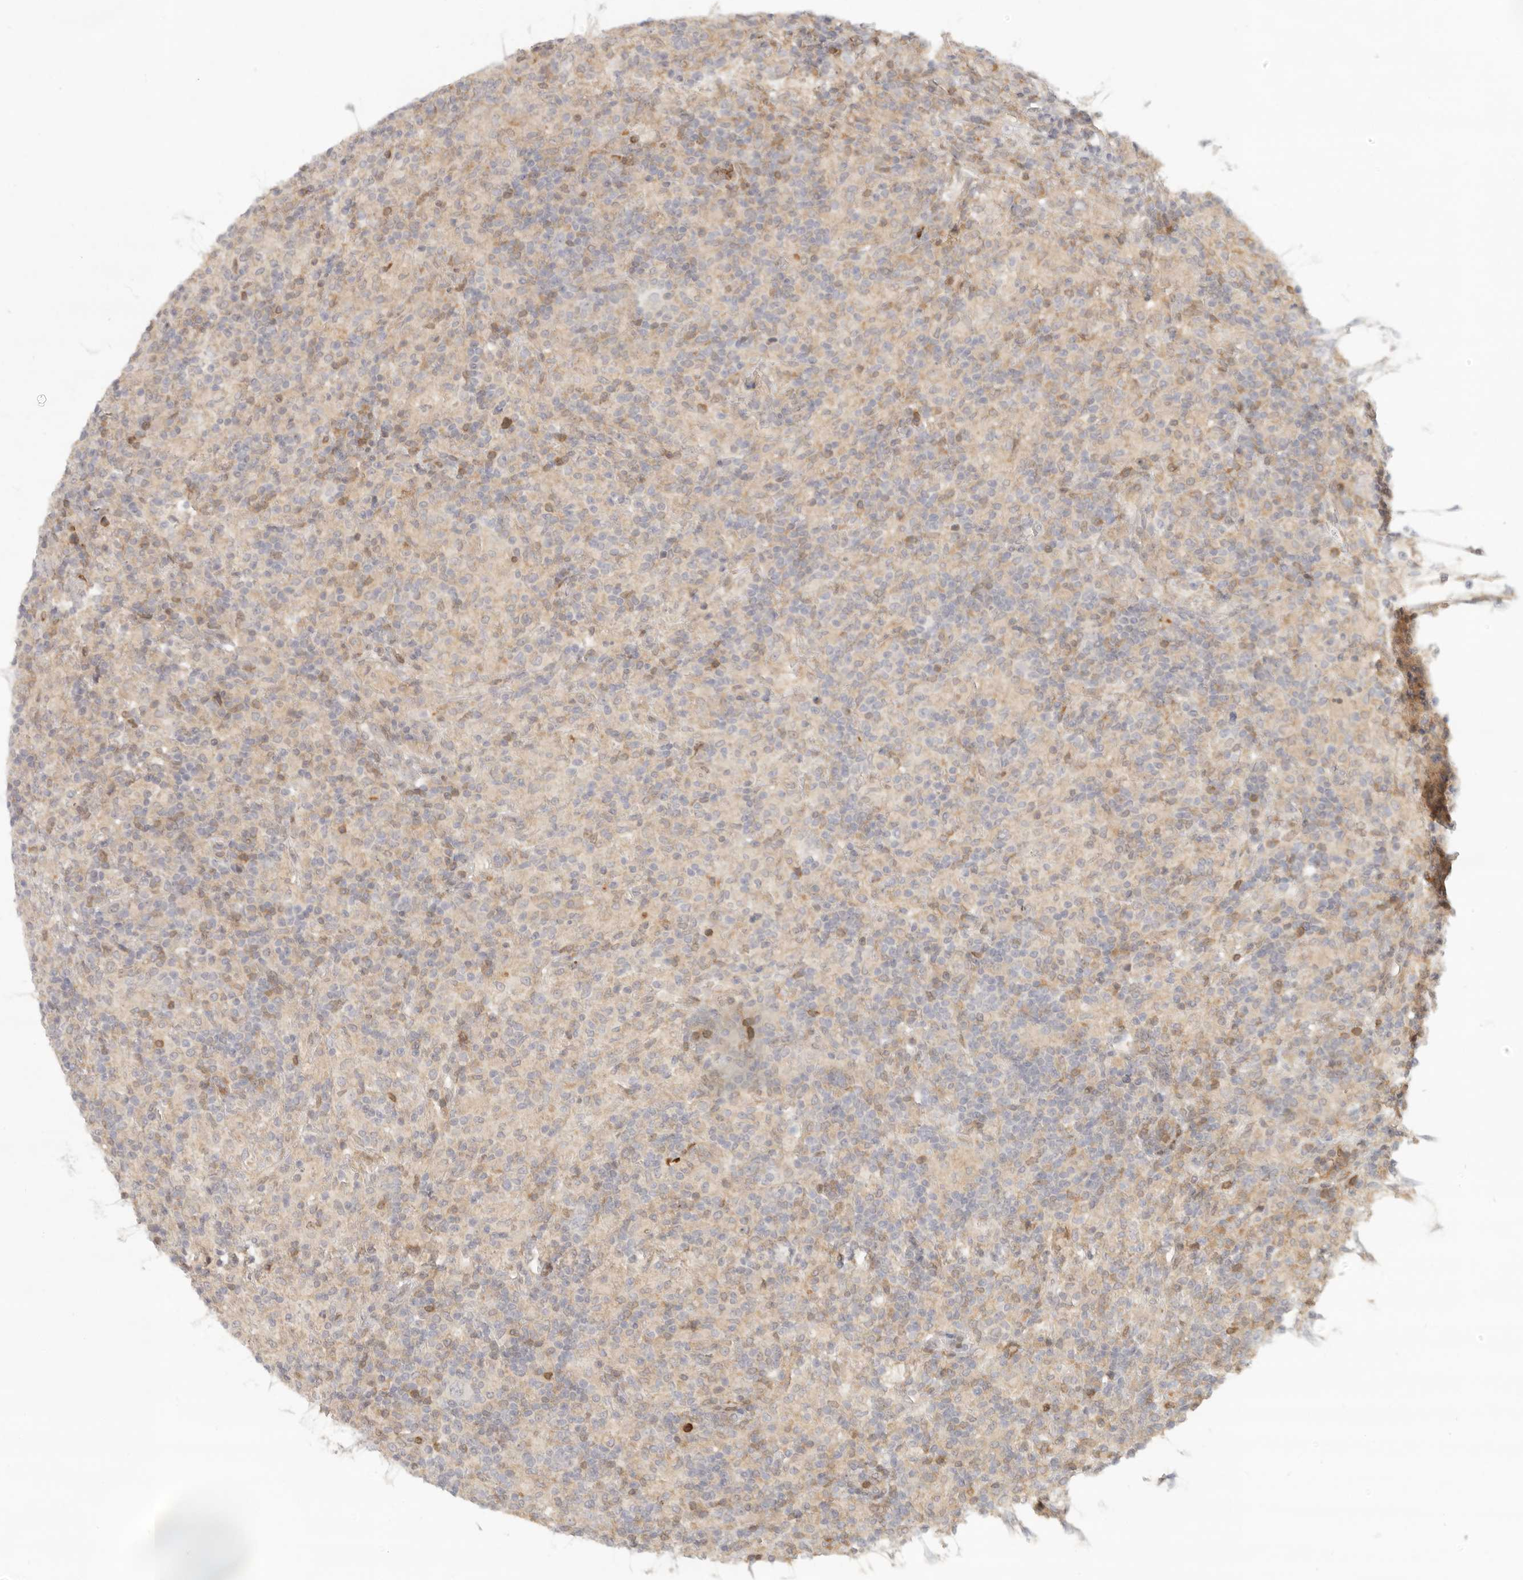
{"staining": {"intensity": "negative", "quantity": "none", "location": "none"}, "tissue": "lymphoma", "cell_type": "Tumor cells", "image_type": "cancer", "snomed": [{"axis": "morphology", "description": "Hodgkin's disease, NOS"}, {"axis": "topography", "description": "Lymph node"}], "caption": "Immunohistochemical staining of human lymphoma exhibits no significant staining in tumor cells. Nuclei are stained in blue.", "gene": "AHDC1", "patient": {"sex": "male", "age": 70}}